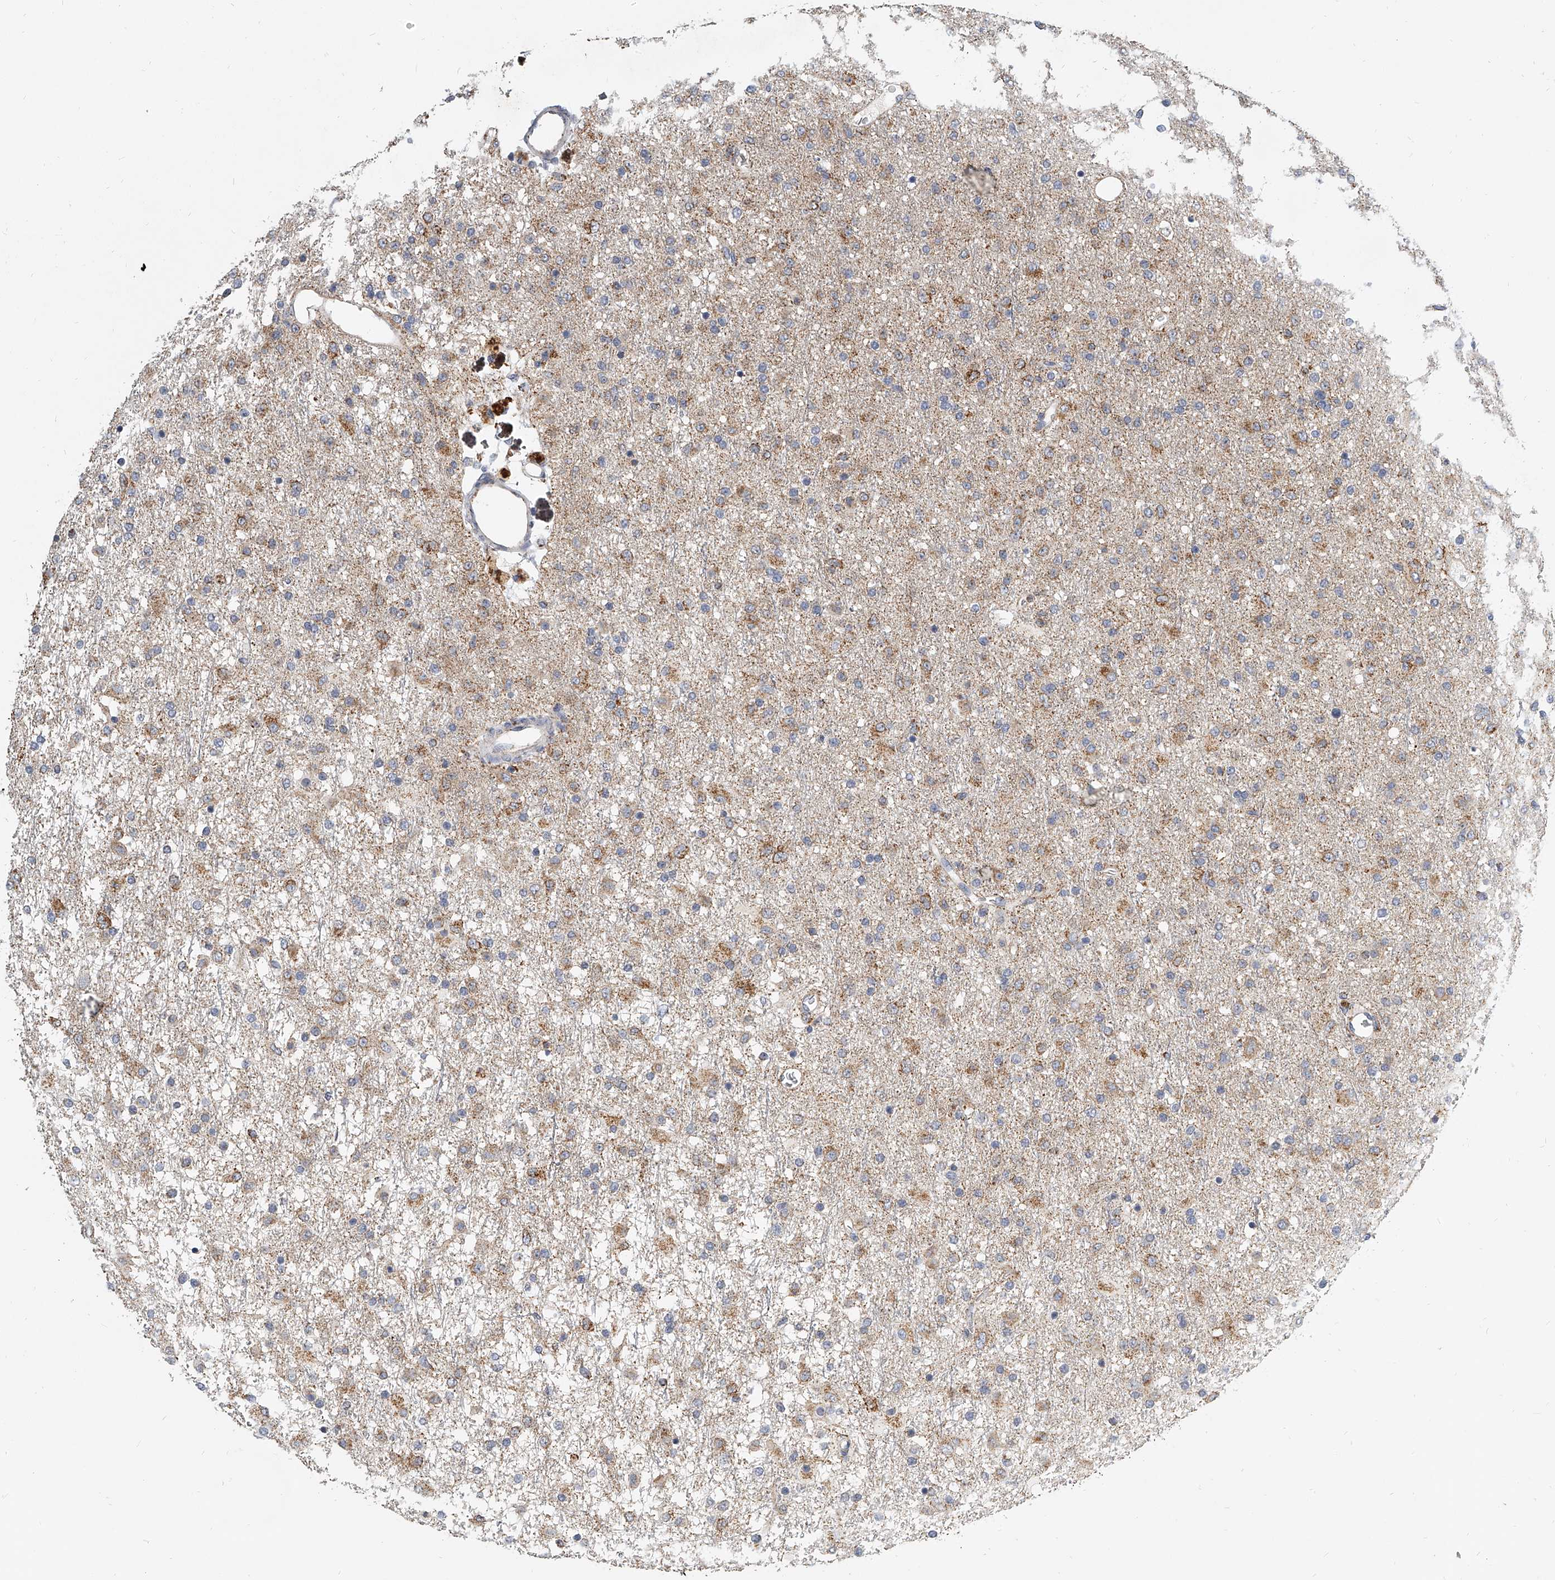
{"staining": {"intensity": "moderate", "quantity": "25%-75%", "location": "cytoplasmic/membranous"}, "tissue": "glioma", "cell_type": "Tumor cells", "image_type": "cancer", "snomed": [{"axis": "morphology", "description": "Glioma, malignant, Low grade"}, {"axis": "topography", "description": "Brain"}], "caption": "DAB (3,3'-diaminobenzidine) immunohistochemical staining of low-grade glioma (malignant) displays moderate cytoplasmic/membranous protein staining in approximately 25%-75% of tumor cells.", "gene": "KLHL7", "patient": {"sex": "male", "age": 65}}